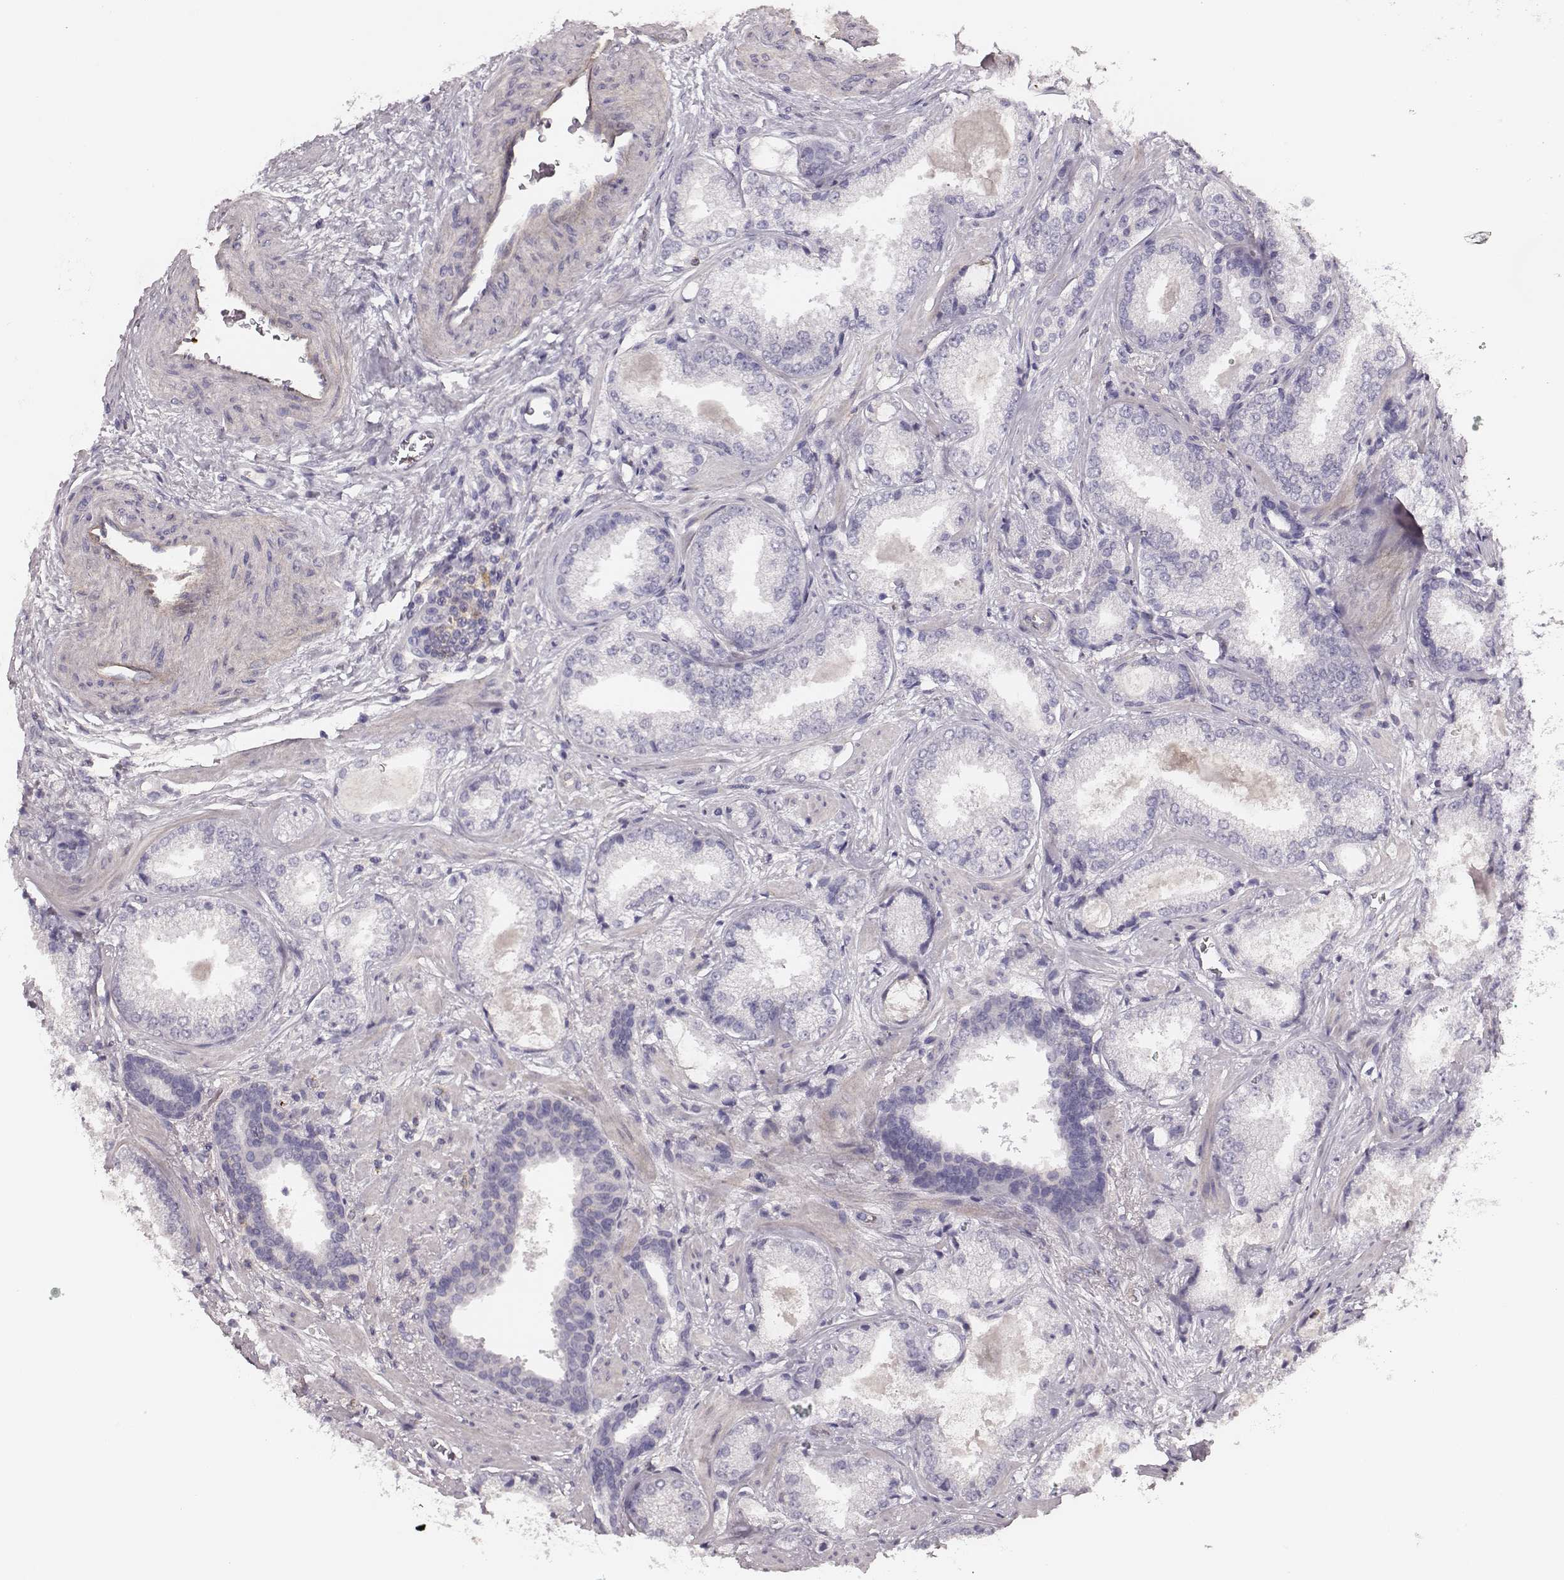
{"staining": {"intensity": "negative", "quantity": "none", "location": "none"}, "tissue": "prostate cancer", "cell_type": "Tumor cells", "image_type": "cancer", "snomed": [{"axis": "morphology", "description": "Adenocarcinoma, Low grade"}, {"axis": "topography", "description": "Prostate"}], "caption": "Immunohistochemistry (IHC) of prostate adenocarcinoma (low-grade) shows no staining in tumor cells. (Brightfield microscopy of DAB immunohistochemistry at high magnification).", "gene": "ZYX", "patient": {"sex": "male", "age": 56}}